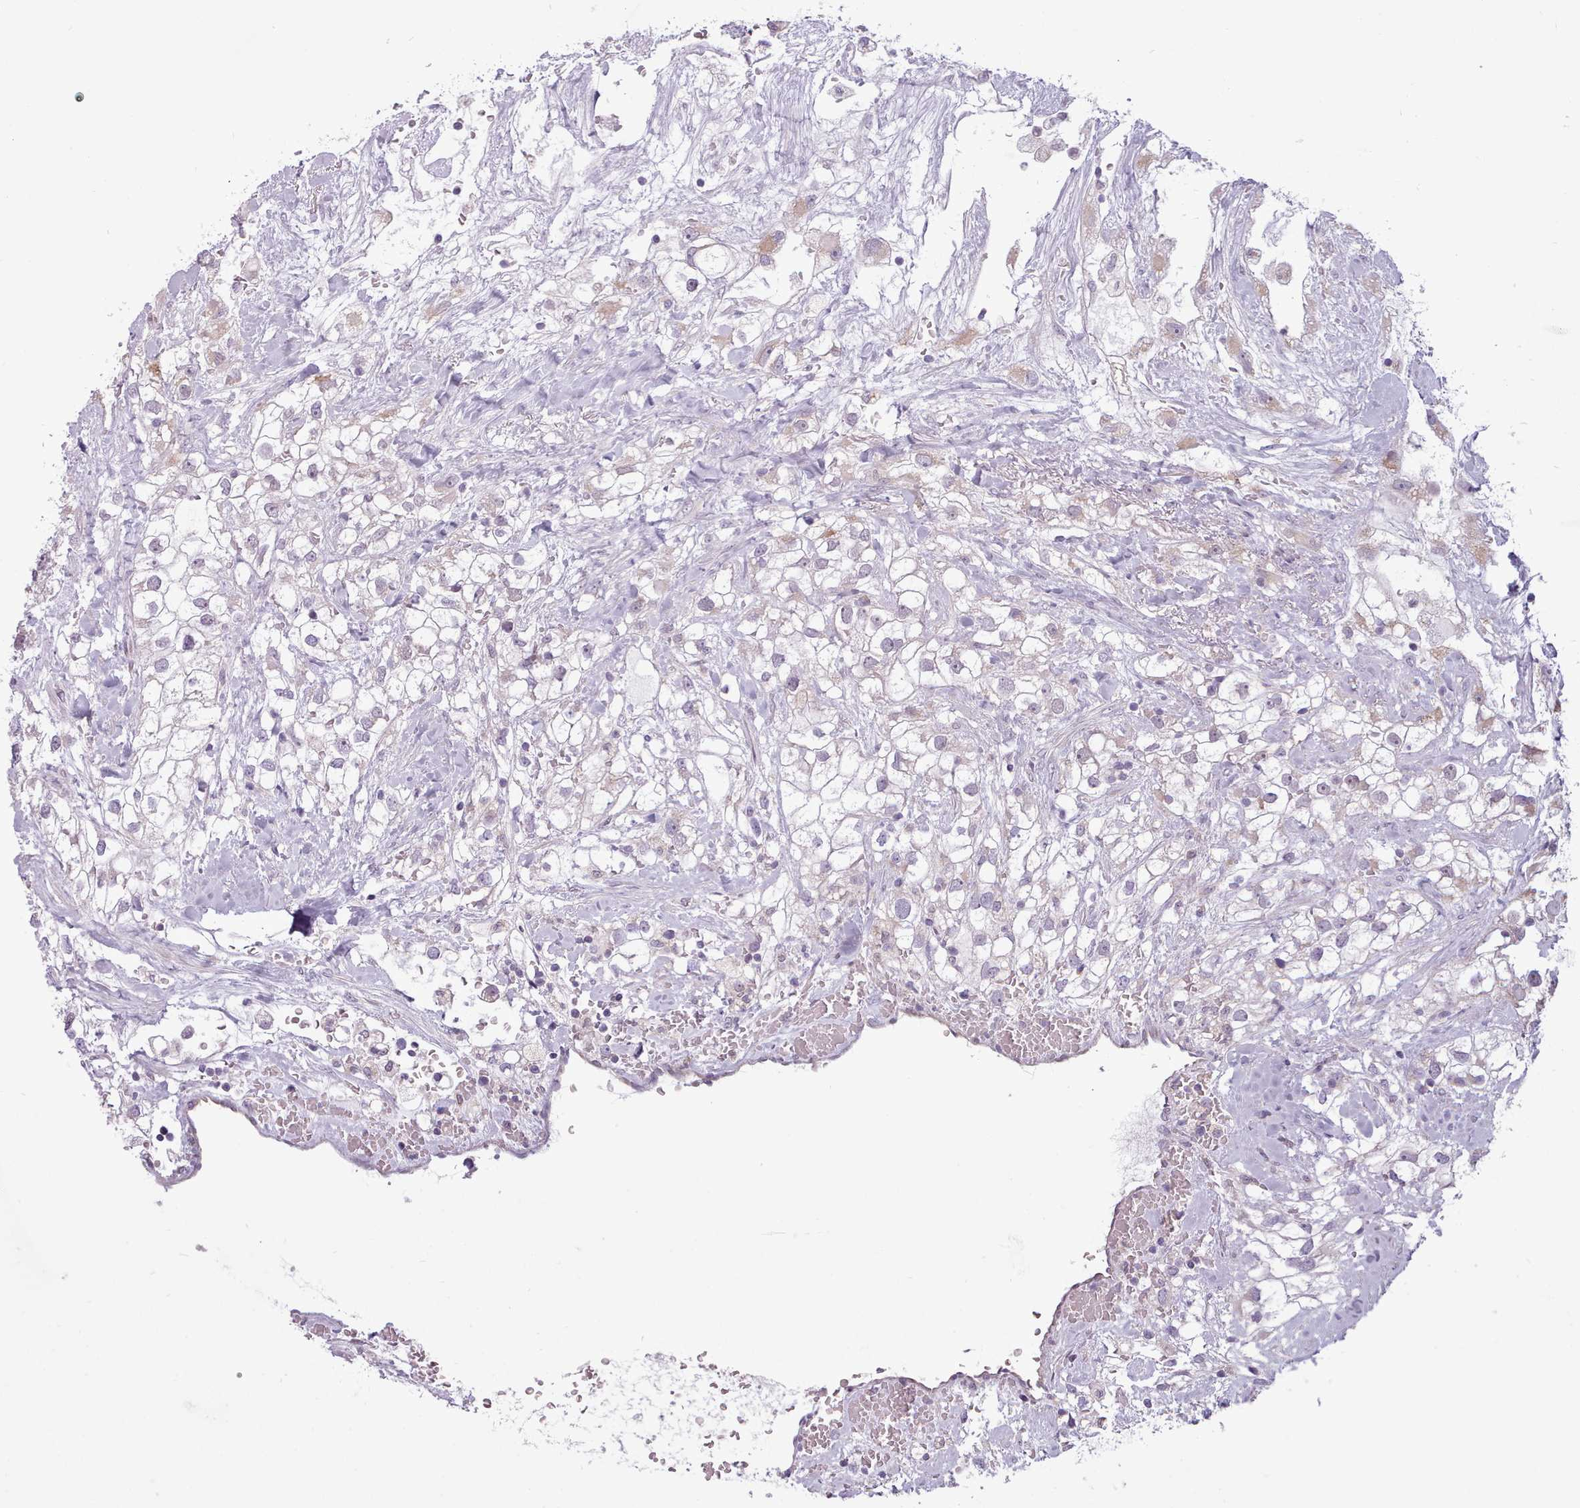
{"staining": {"intensity": "weak", "quantity": "<25%", "location": "cytoplasmic/membranous"}, "tissue": "renal cancer", "cell_type": "Tumor cells", "image_type": "cancer", "snomed": [{"axis": "morphology", "description": "Adenocarcinoma, NOS"}, {"axis": "topography", "description": "Kidney"}], "caption": "Renal adenocarcinoma stained for a protein using IHC shows no staining tumor cells.", "gene": "SLURP1", "patient": {"sex": "male", "age": 59}}